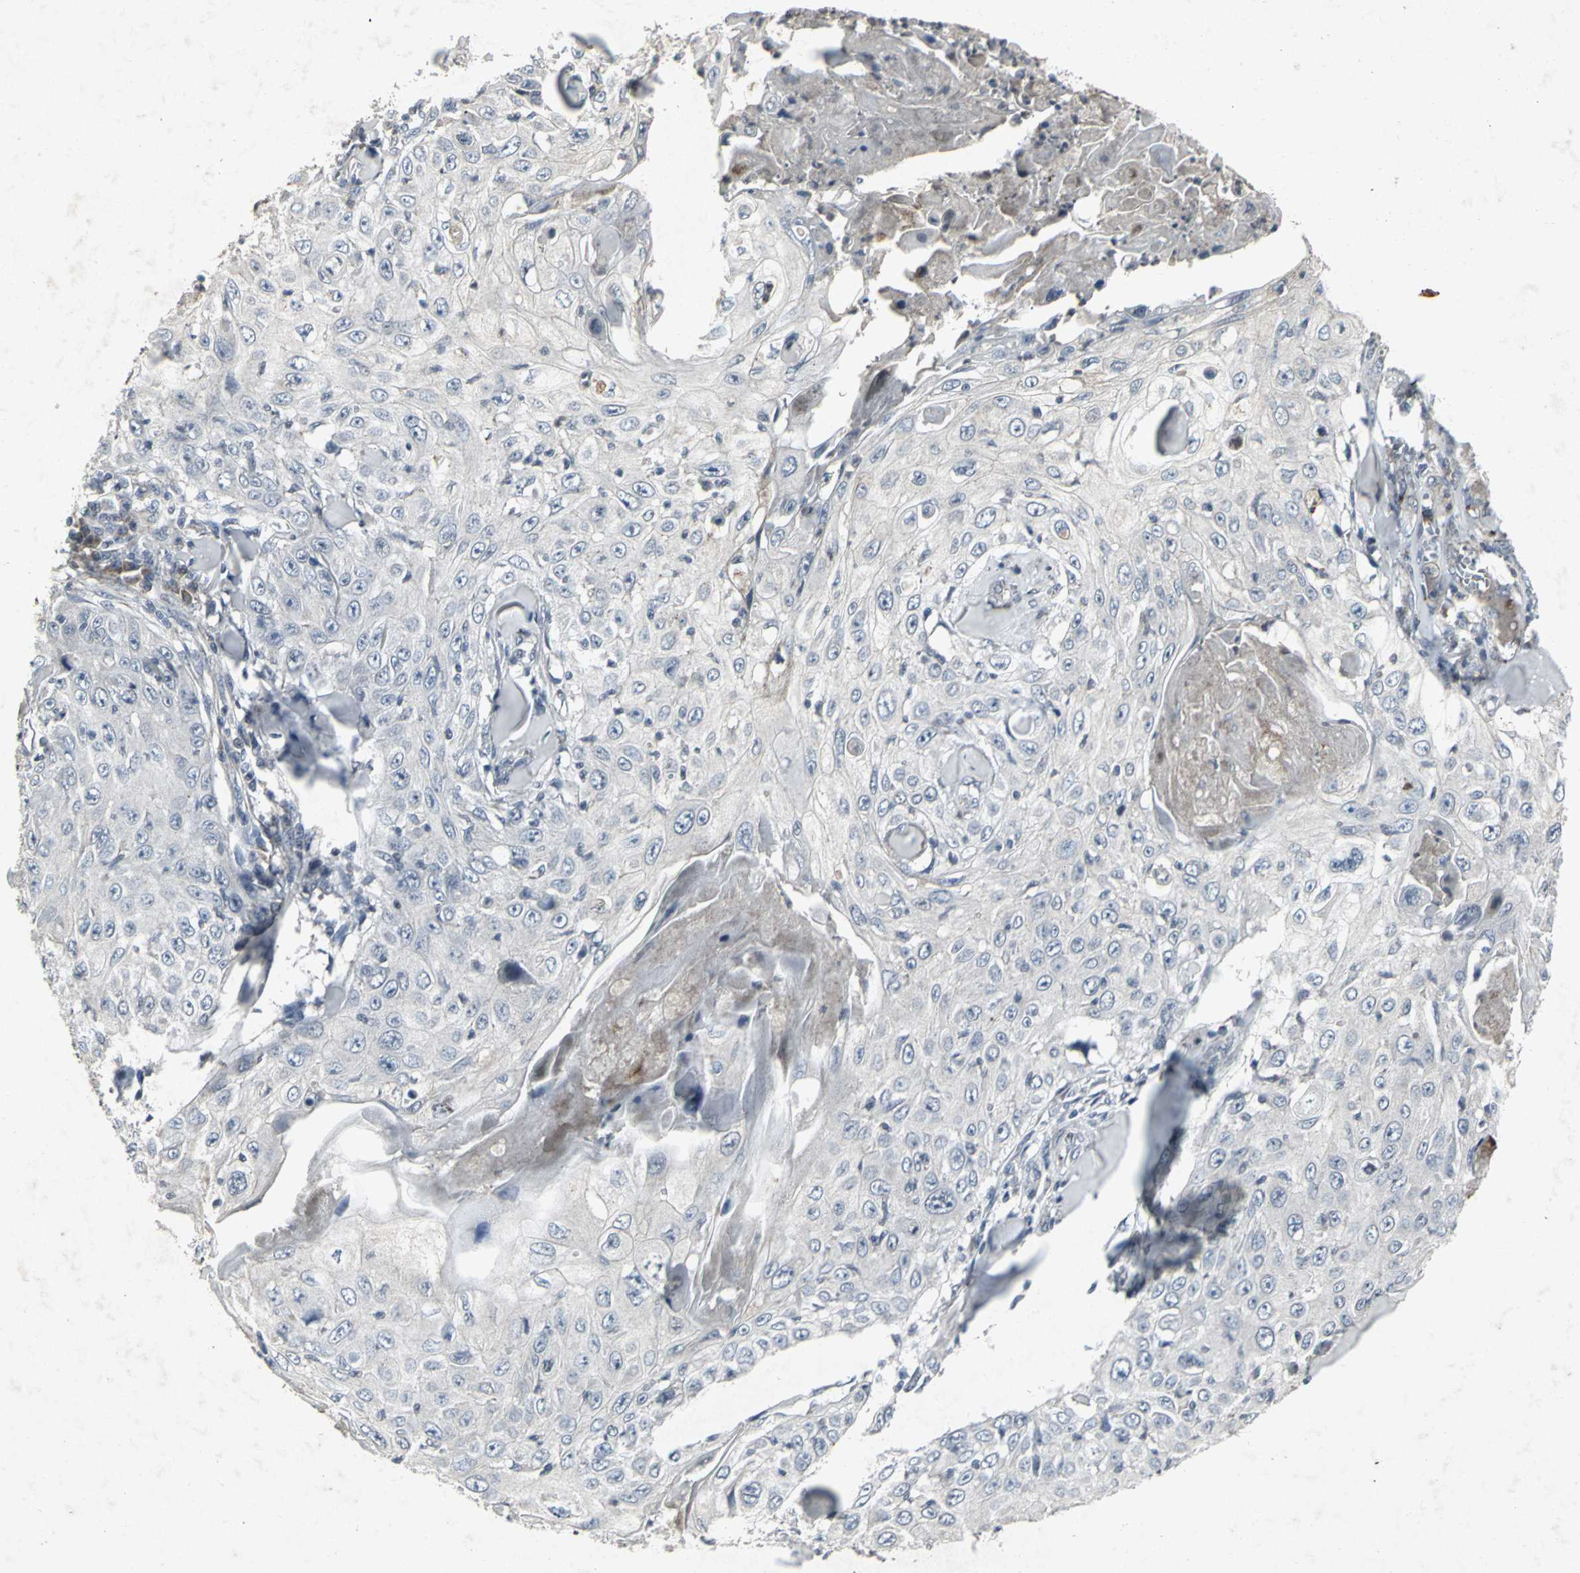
{"staining": {"intensity": "negative", "quantity": "none", "location": "none"}, "tissue": "skin cancer", "cell_type": "Tumor cells", "image_type": "cancer", "snomed": [{"axis": "morphology", "description": "Squamous cell carcinoma, NOS"}, {"axis": "topography", "description": "Skin"}], "caption": "Immunohistochemistry (IHC) photomicrograph of skin squamous cell carcinoma stained for a protein (brown), which demonstrates no expression in tumor cells.", "gene": "BMP4", "patient": {"sex": "male", "age": 86}}